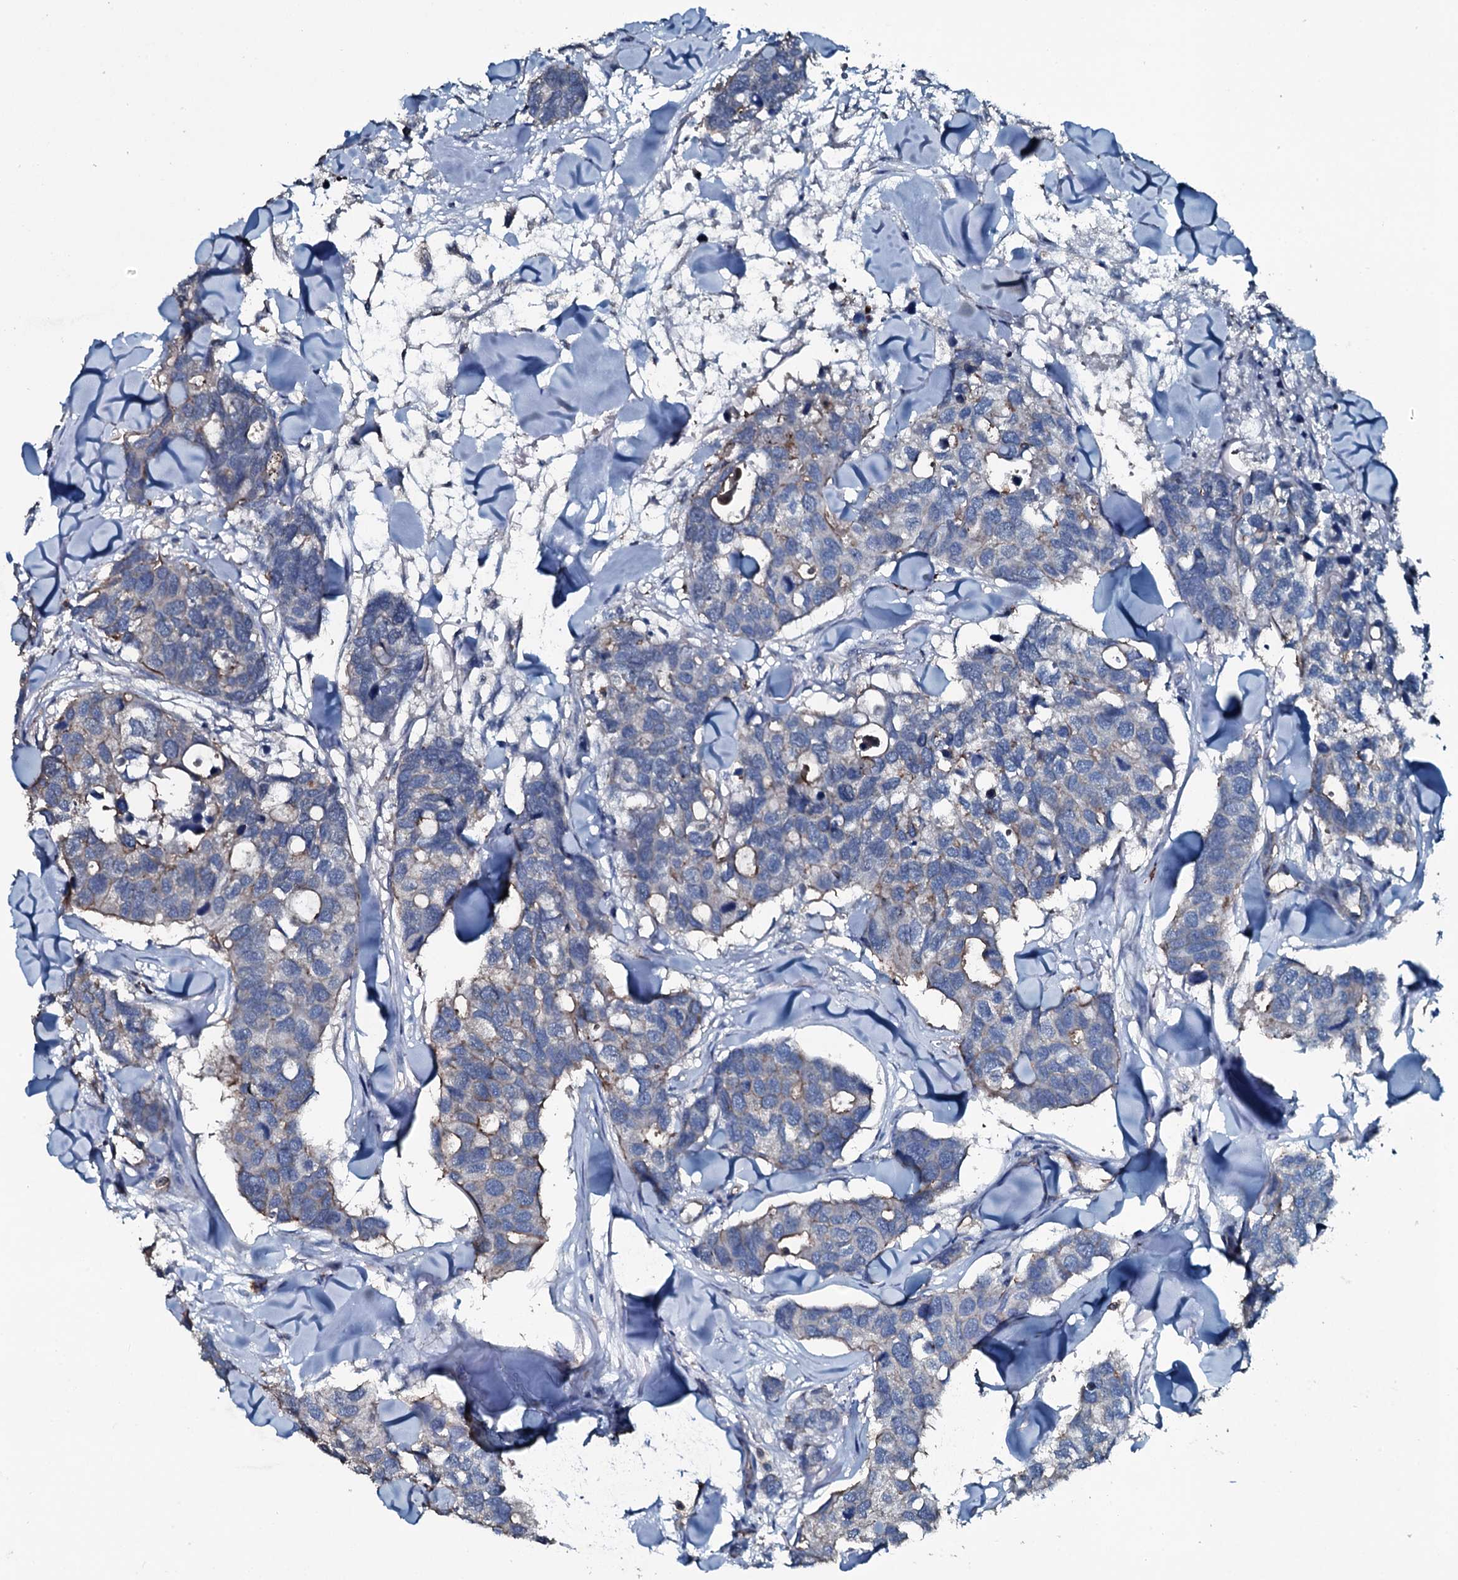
{"staining": {"intensity": "weak", "quantity": "<25%", "location": "cytoplasmic/membranous"}, "tissue": "breast cancer", "cell_type": "Tumor cells", "image_type": "cancer", "snomed": [{"axis": "morphology", "description": "Duct carcinoma"}, {"axis": "topography", "description": "Breast"}], "caption": "Immunohistochemical staining of human breast cancer displays no significant expression in tumor cells.", "gene": "SLC25A38", "patient": {"sex": "female", "age": 83}}